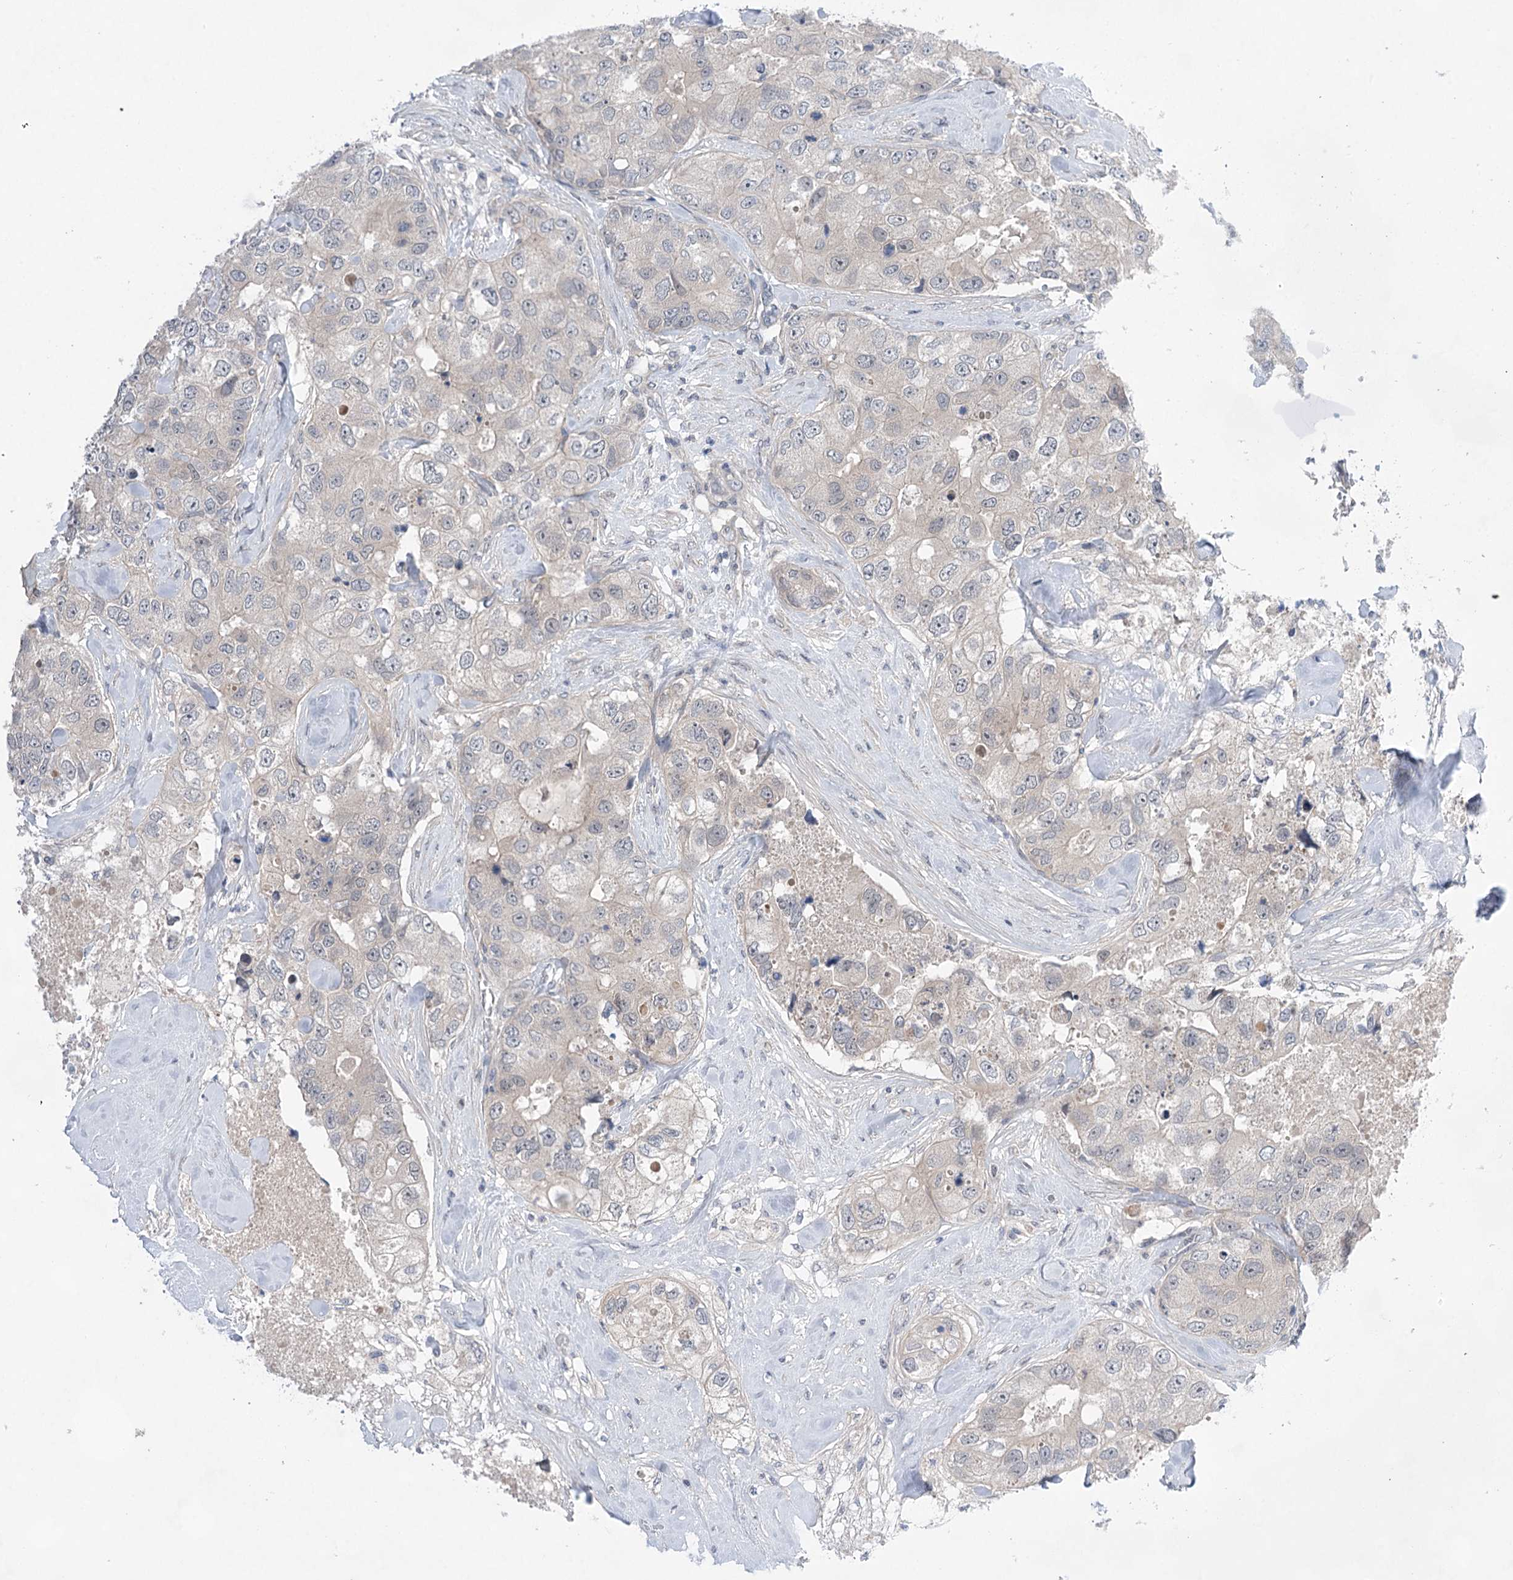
{"staining": {"intensity": "negative", "quantity": "none", "location": "none"}, "tissue": "breast cancer", "cell_type": "Tumor cells", "image_type": "cancer", "snomed": [{"axis": "morphology", "description": "Duct carcinoma"}, {"axis": "topography", "description": "Breast"}], "caption": "Tumor cells are negative for brown protein staining in infiltrating ductal carcinoma (breast).", "gene": "LALBA", "patient": {"sex": "female", "age": 62}}